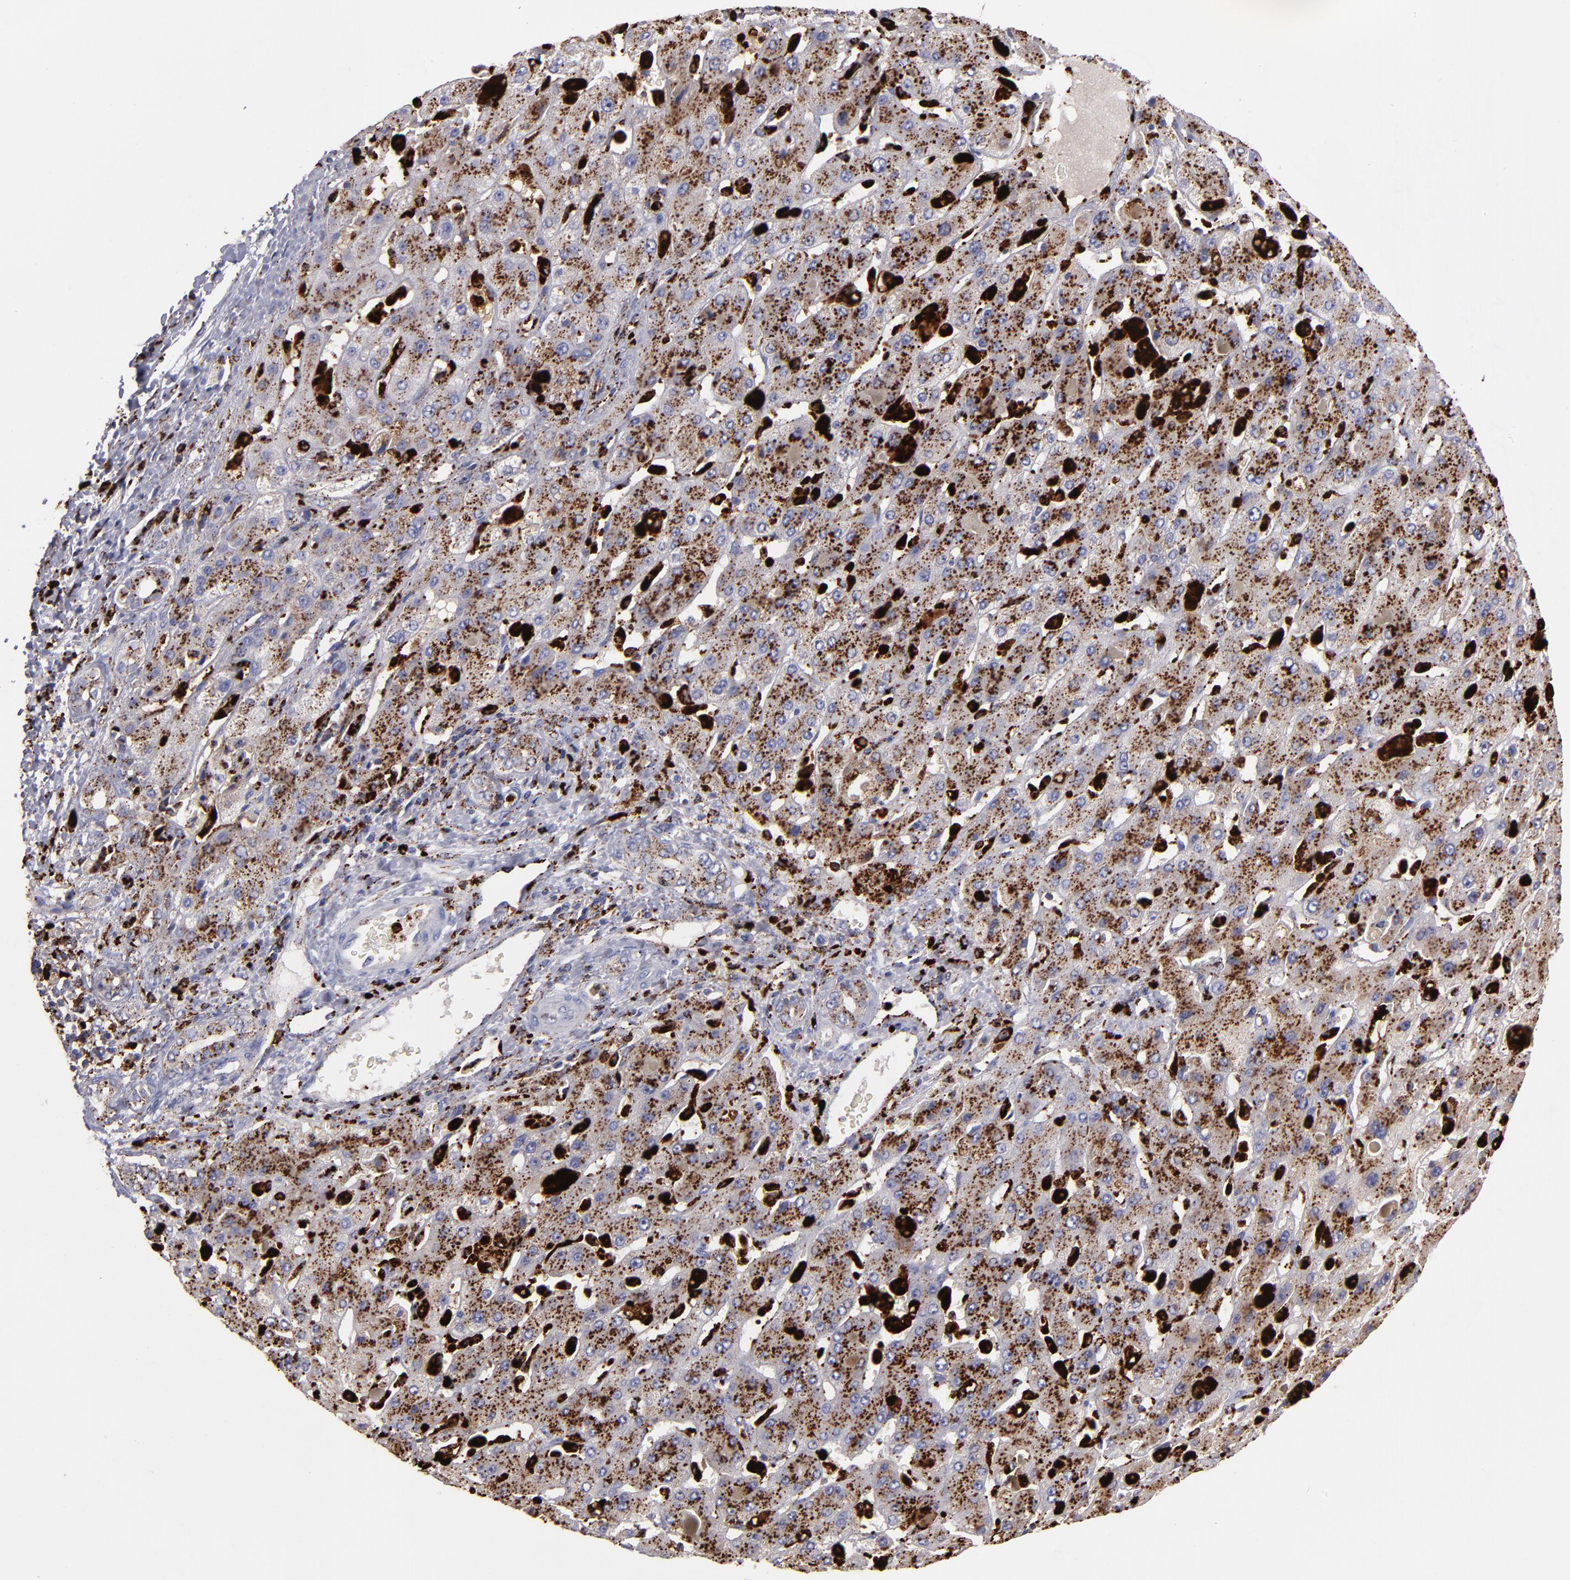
{"staining": {"intensity": "moderate", "quantity": ">75%", "location": "cytoplasmic/membranous"}, "tissue": "liver cancer", "cell_type": "Tumor cells", "image_type": "cancer", "snomed": [{"axis": "morphology", "description": "Cholangiocarcinoma"}, {"axis": "topography", "description": "Liver"}], "caption": "IHC staining of liver cholangiocarcinoma, which shows medium levels of moderate cytoplasmic/membranous expression in about >75% of tumor cells indicating moderate cytoplasmic/membranous protein positivity. The staining was performed using DAB (brown) for protein detection and nuclei were counterstained in hematoxylin (blue).", "gene": "CTSS", "patient": {"sex": "female", "age": 52}}